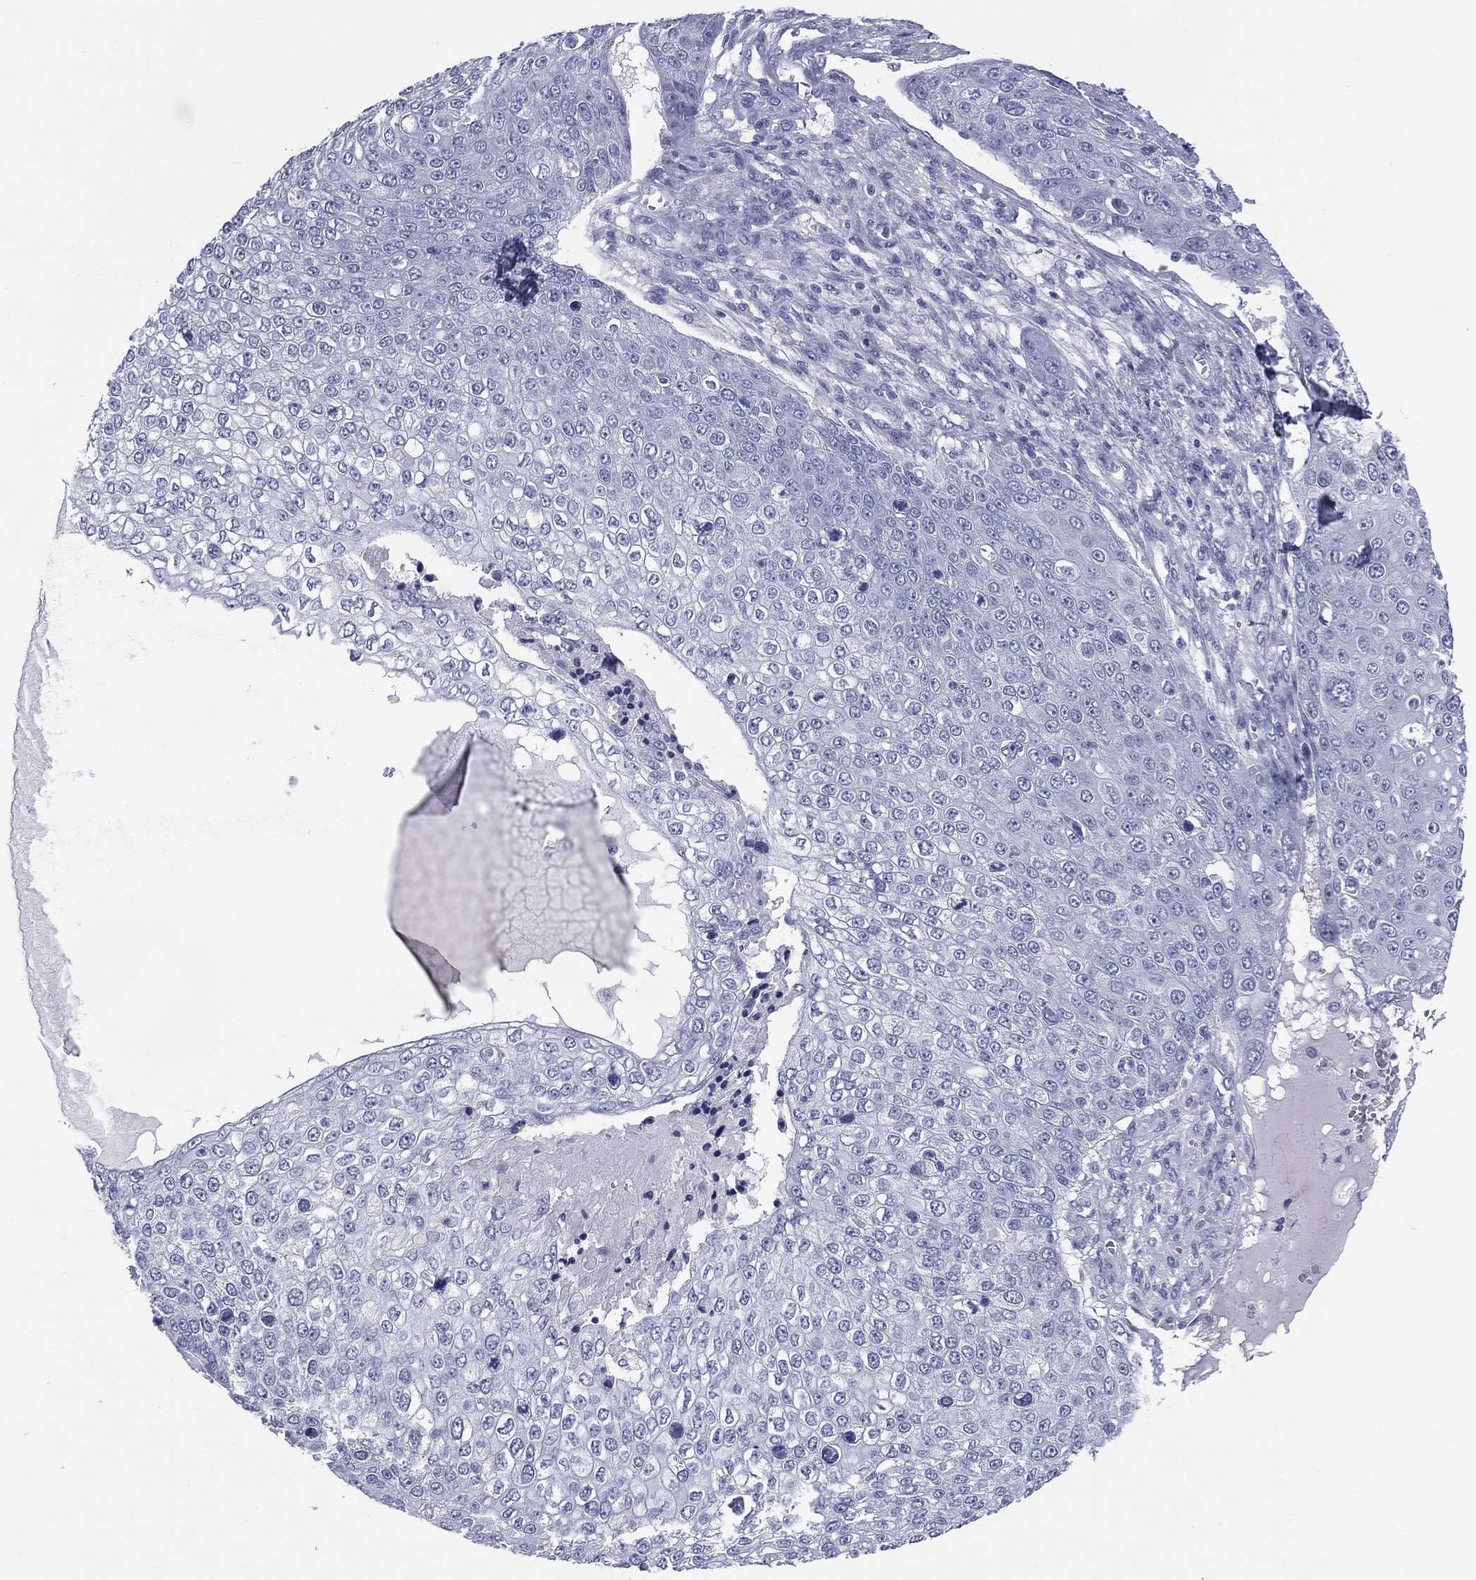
{"staining": {"intensity": "negative", "quantity": "none", "location": "none"}, "tissue": "skin cancer", "cell_type": "Tumor cells", "image_type": "cancer", "snomed": [{"axis": "morphology", "description": "Squamous cell carcinoma, NOS"}, {"axis": "topography", "description": "Skin"}], "caption": "This image is of skin cancer (squamous cell carcinoma) stained with IHC to label a protein in brown with the nuclei are counter-stained blue. There is no staining in tumor cells.", "gene": "MLN", "patient": {"sex": "male", "age": 71}}